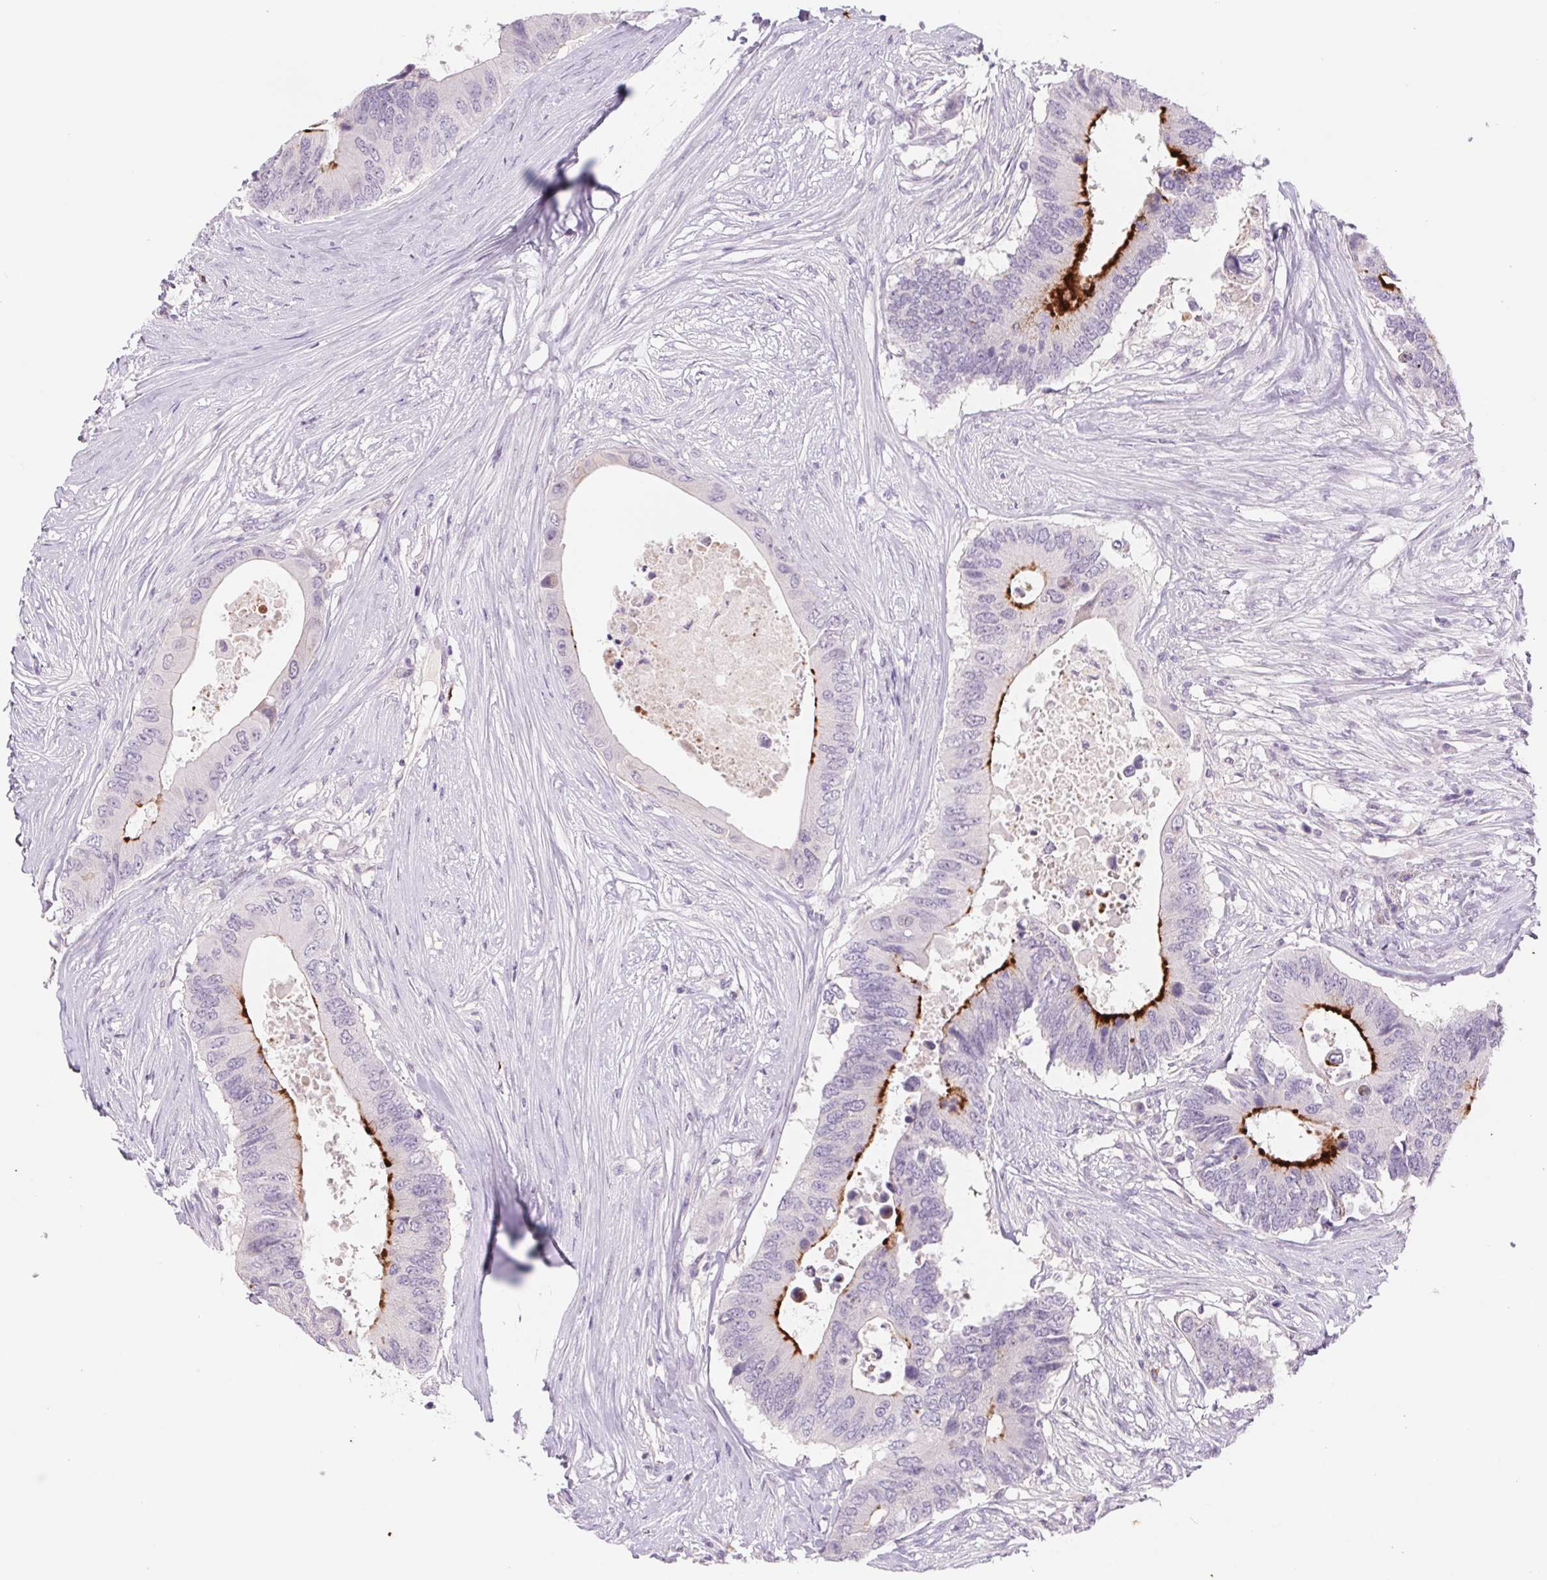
{"staining": {"intensity": "strong", "quantity": "25%-75%", "location": "cytoplasmic/membranous"}, "tissue": "colorectal cancer", "cell_type": "Tumor cells", "image_type": "cancer", "snomed": [{"axis": "morphology", "description": "Adenocarcinoma, NOS"}, {"axis": "topography", "description": "Colon"}], "caption": "A micrograph showing strong cytoplasmic/membranous expression in approximately 25%-75% of tumor cells in colorectal adenocarcinoma, as visualized by brown immunohistochemical staining.", "gene": "KRT1", "patient": {"sex": "male", "age": 71}}